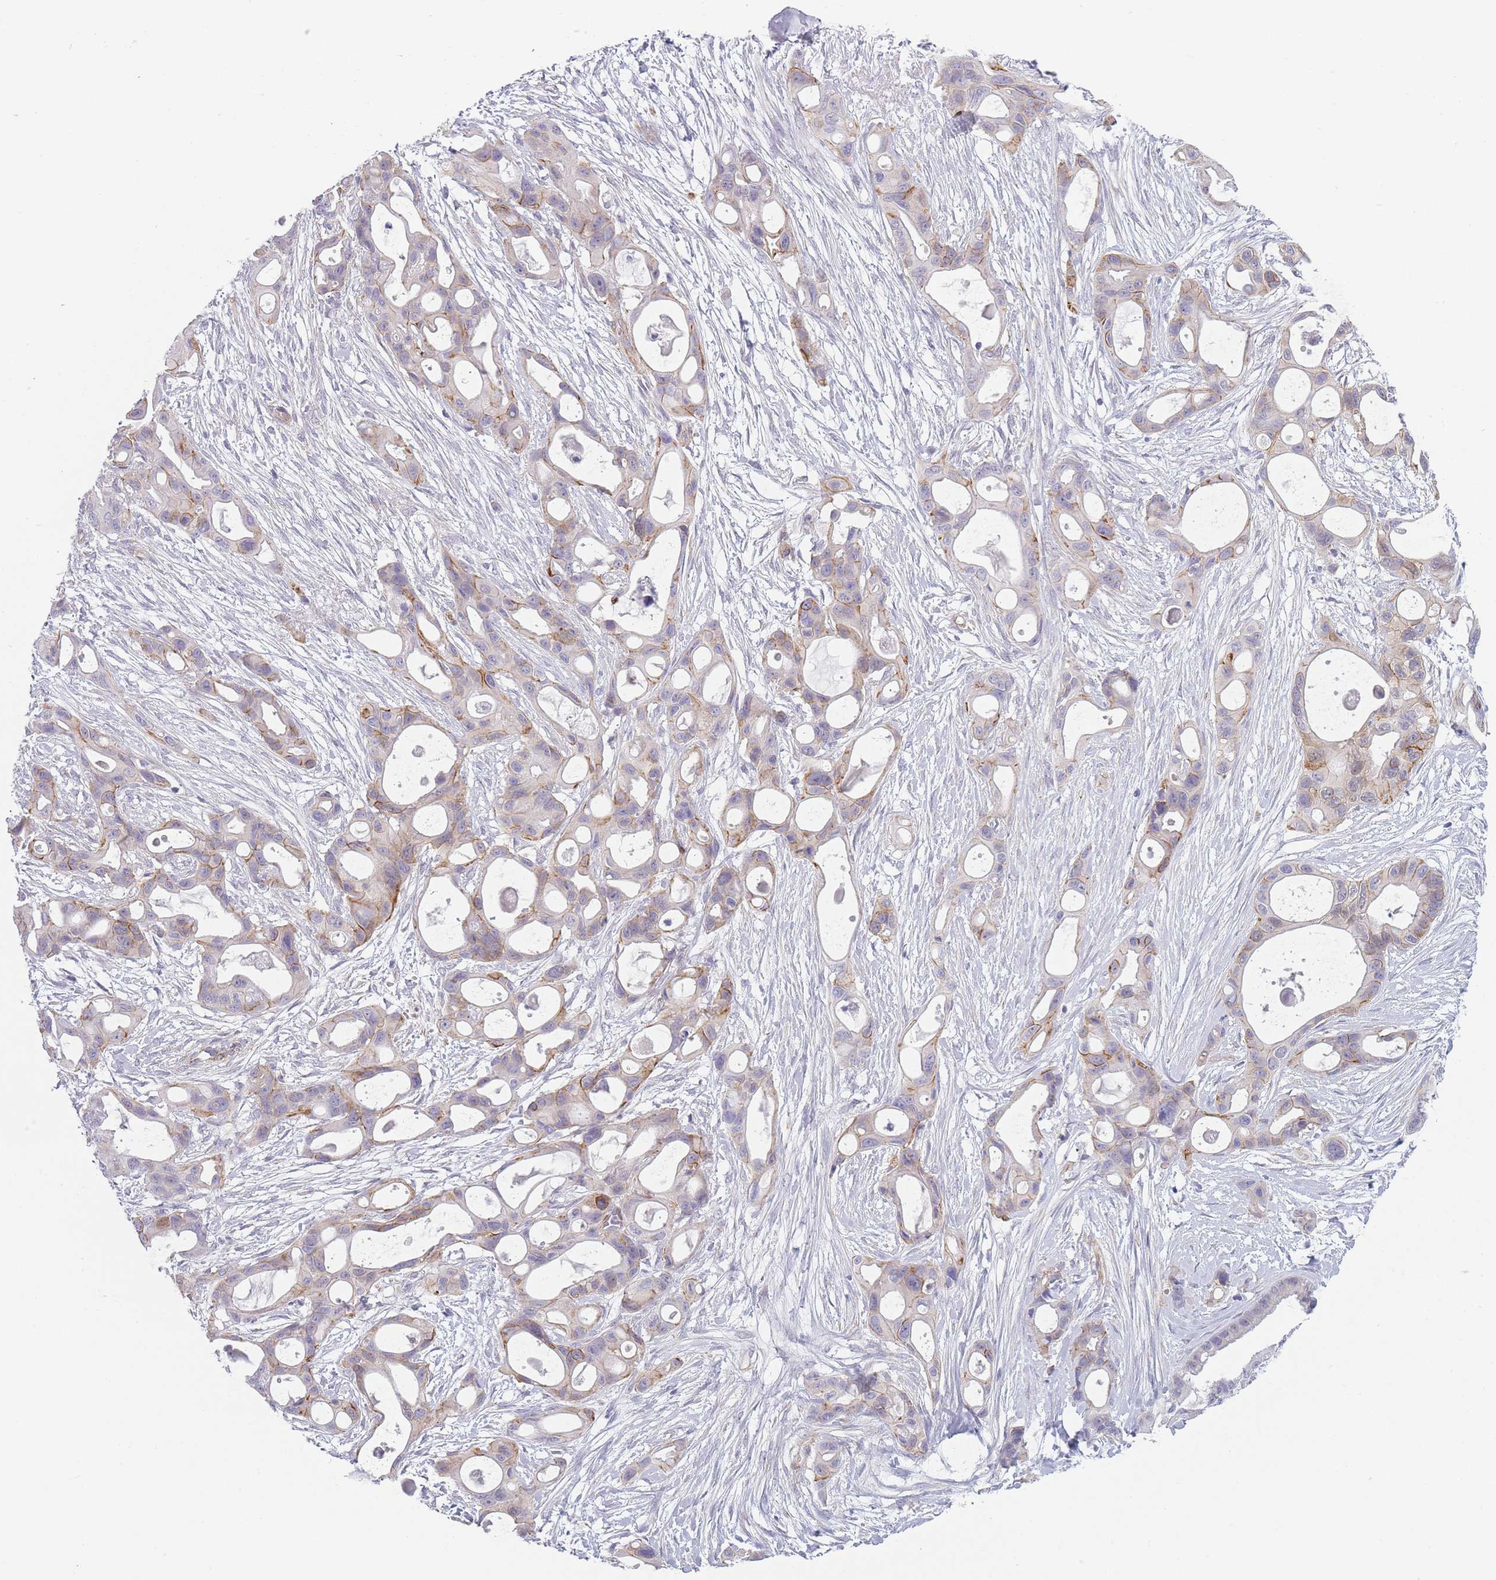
{"staining": {"intensity": "moderate", "quantity": "<25%", "location": "cytoplasmic/membranous"}, "tissue": "ovarian cancer", "cell_type": "Tumor cells", "image_type": "cancer", "snomed": [{"axis": "morphology", "description": "Cystadenocarcinoma, mucinous, NOS"}, {"axis": "topography", "description": "Ovary"}], "caption": "High-power microscopy captured an immunohistochemistry micrograph of ovarian mucinous cystadenocarcinoma, revealing moderate cytoplasmic/membranous staining in about <25% of tumor cells.", "gene": "OR6B3", "patient": {"sex": "female", "age": 70}}